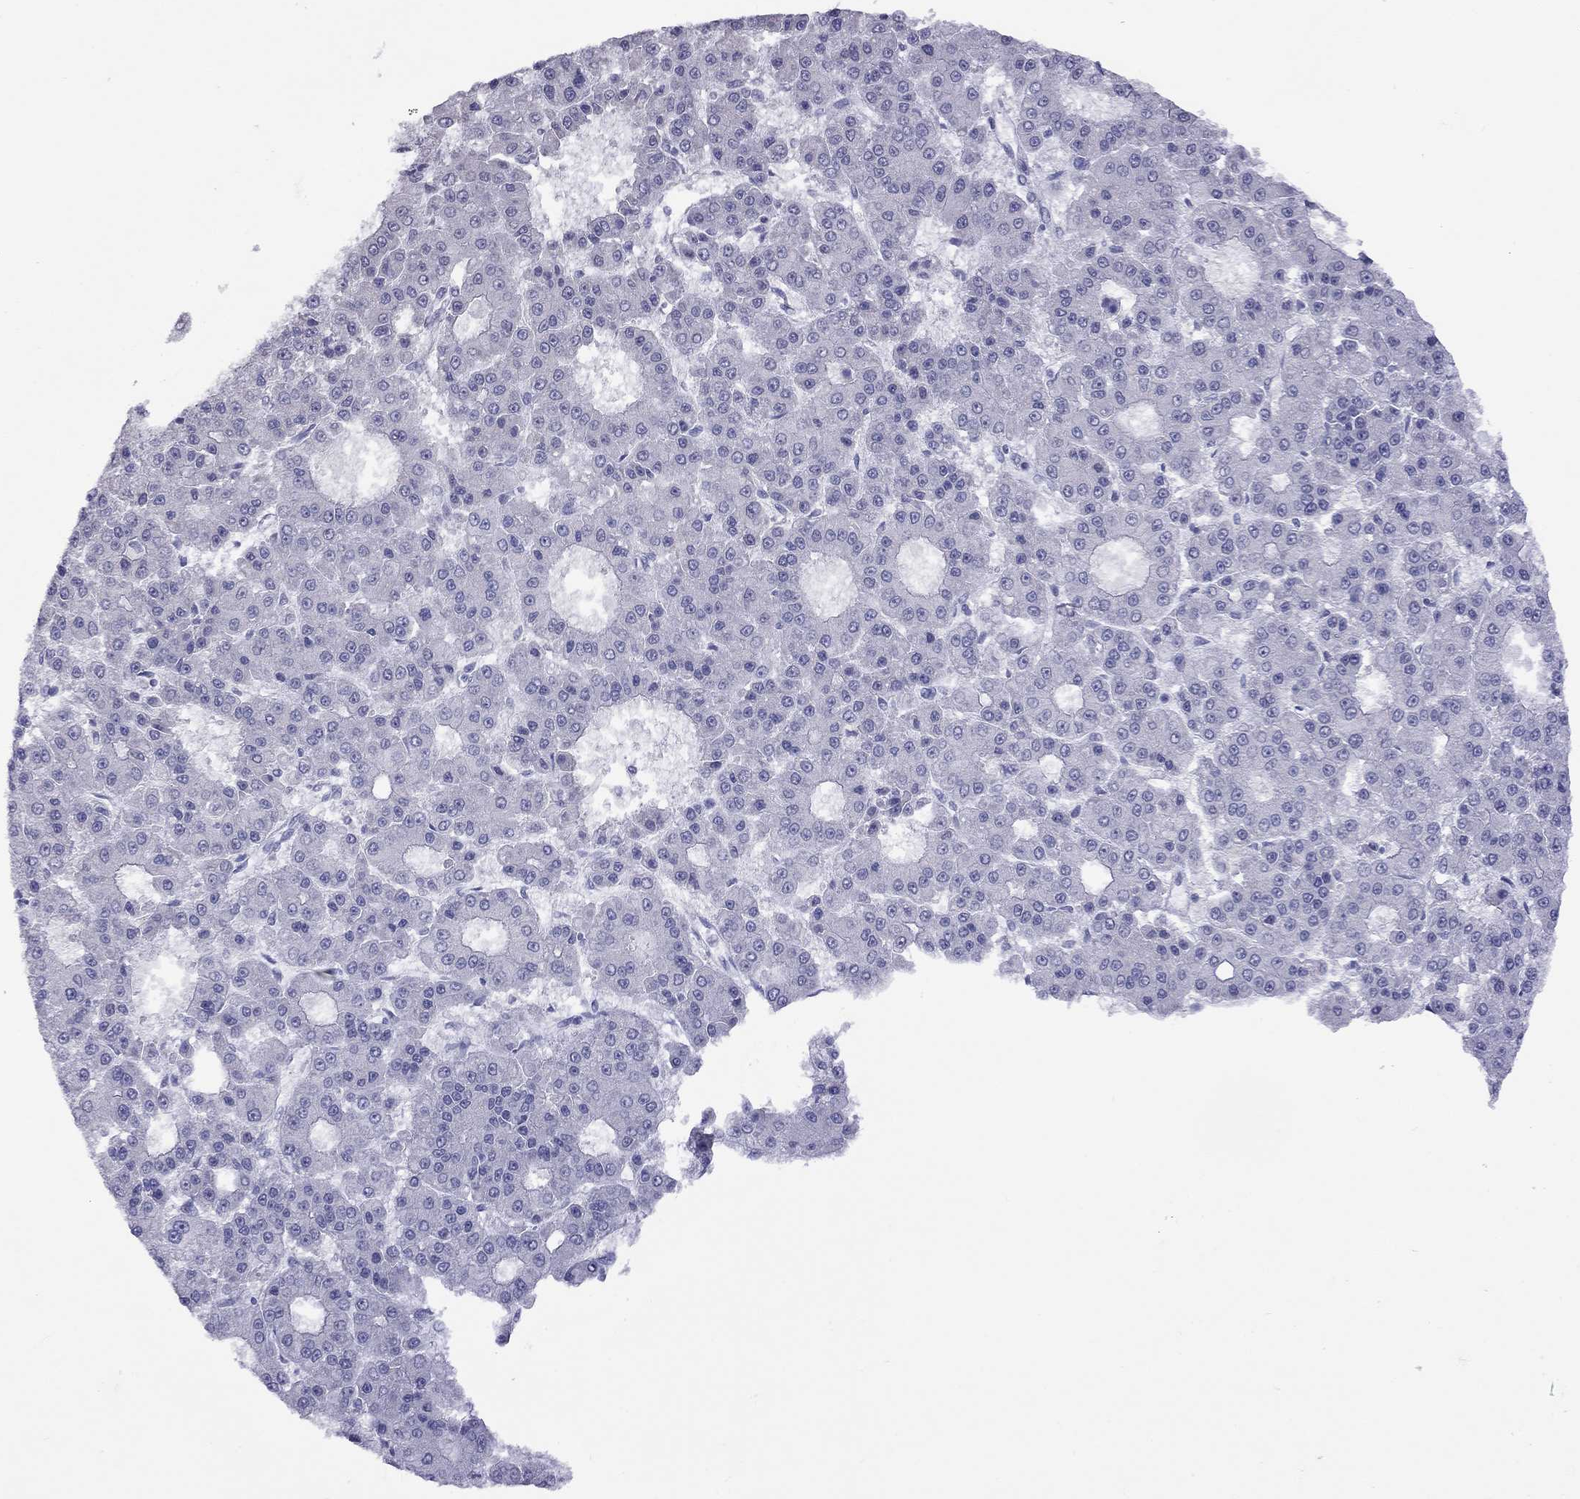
{"staining": {"intensity": "negative", "quantity": "none", "location": "none"}, "tissue": "liver cancer", "cell_type": "Tumor cells", "image_type": "cancer", "snomed": [{"axis": "morphology", "description": "Carcinoma, Hepatocellular, NOS"}, {"axis": "topography", "description": "Liver"}], "caption": "IHC photomicrograph of human liver hepatocellular carcinoma stained for a protein (brown), which reveals no staining in tumor cells.", "gene": "HES5", "patient": {"sex": "male", "age": 70}}